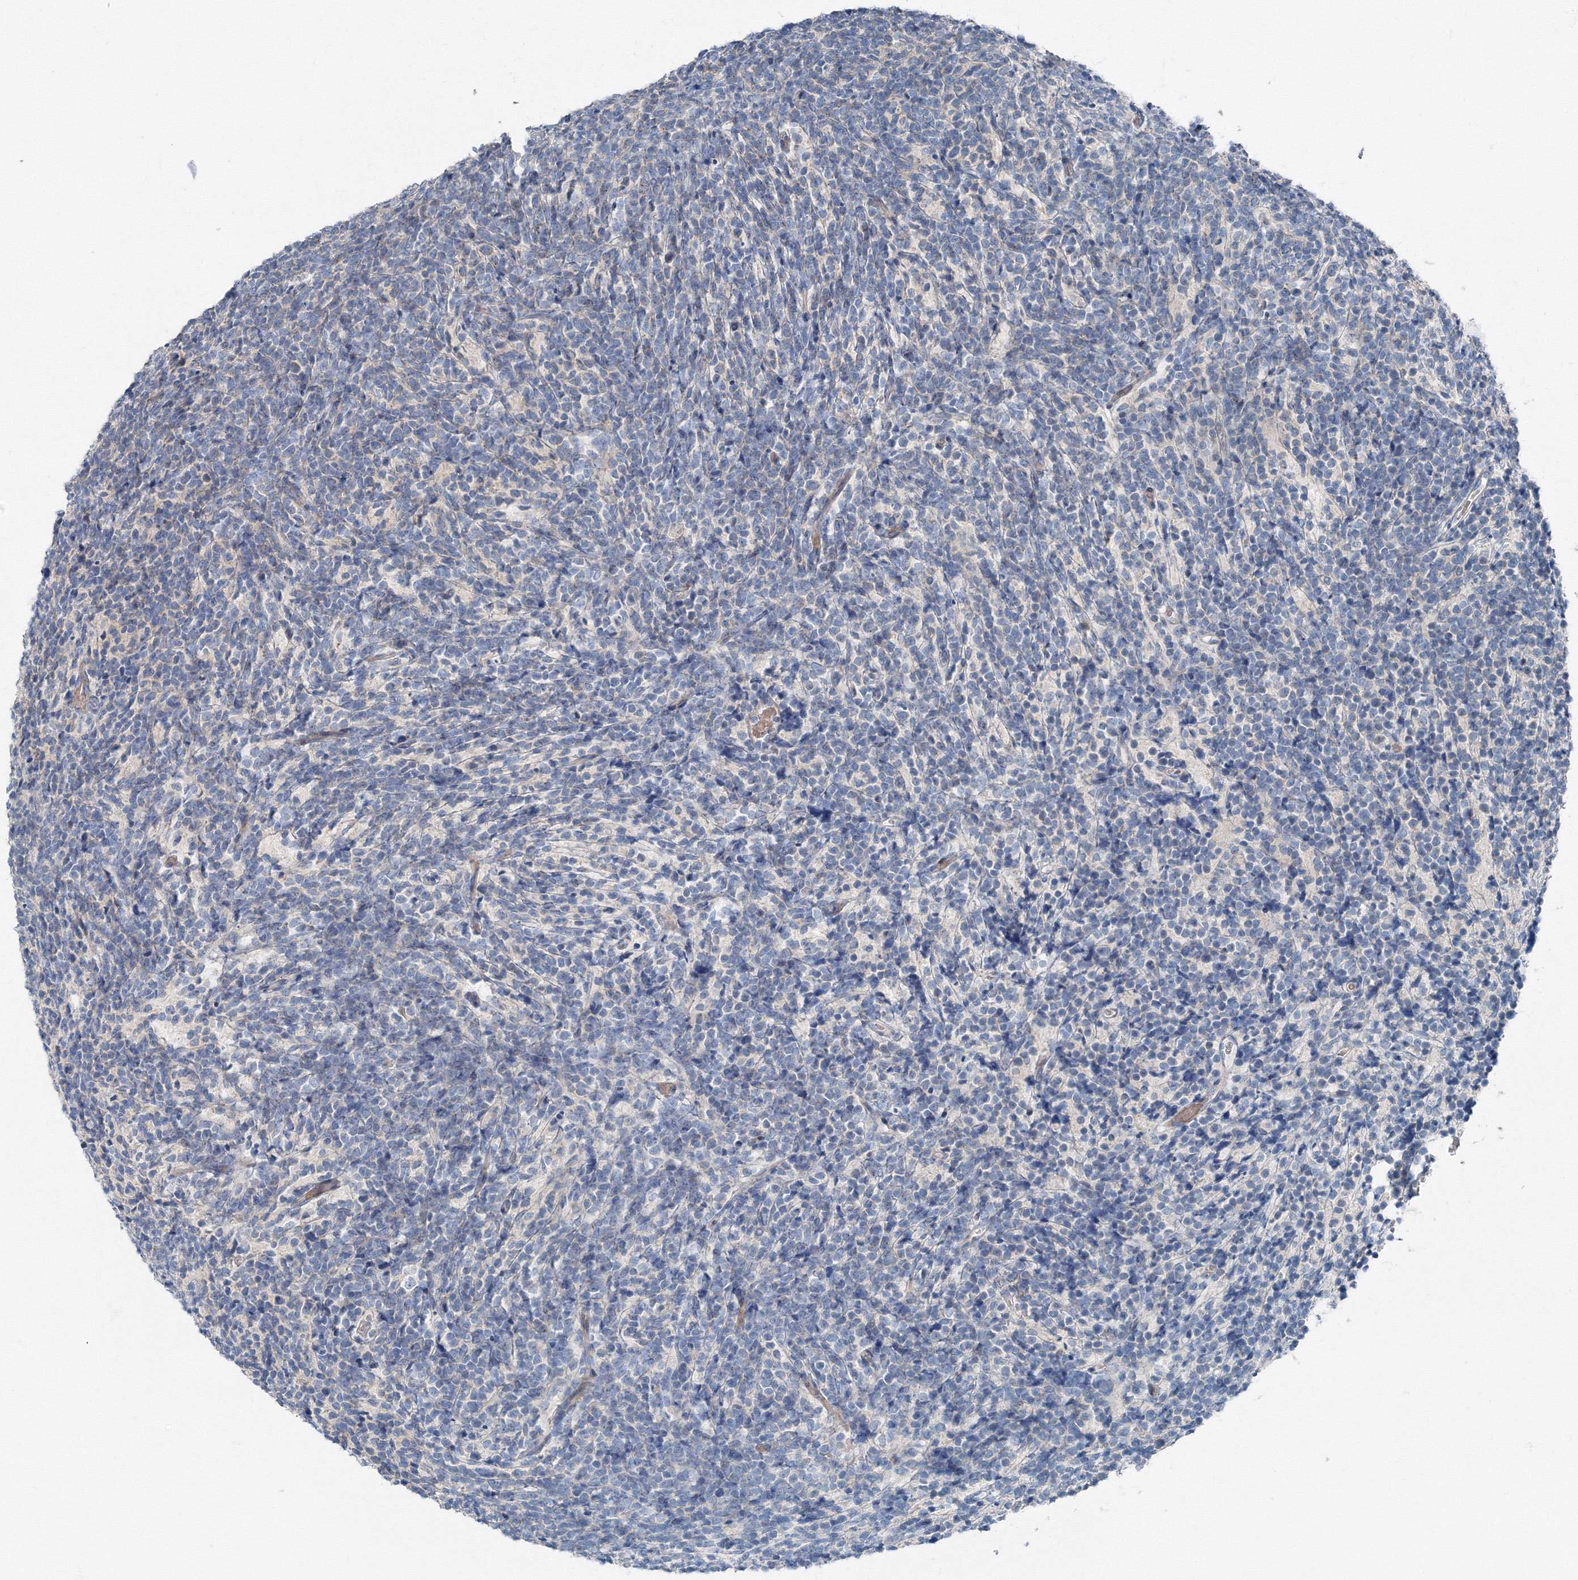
{"staining": {"intensity": "negative", "quantity": "none", "location": "none"}, "tissue": "glioma", "cell_type": "Tumor cells", "image_type": "cancer", "snomed": [{"axis": "morphology", "description": "Glioma, malignant, Low grade"}, {"axis": "topography", "description": "Brain"}], "caption": "This is an immunohistochemistry photomicrograph of human malignant glioma (low-grade). There is no positivity in tumor cells.", "gene": "AASDH", "patient": {"sex": "female", "age": 1}}